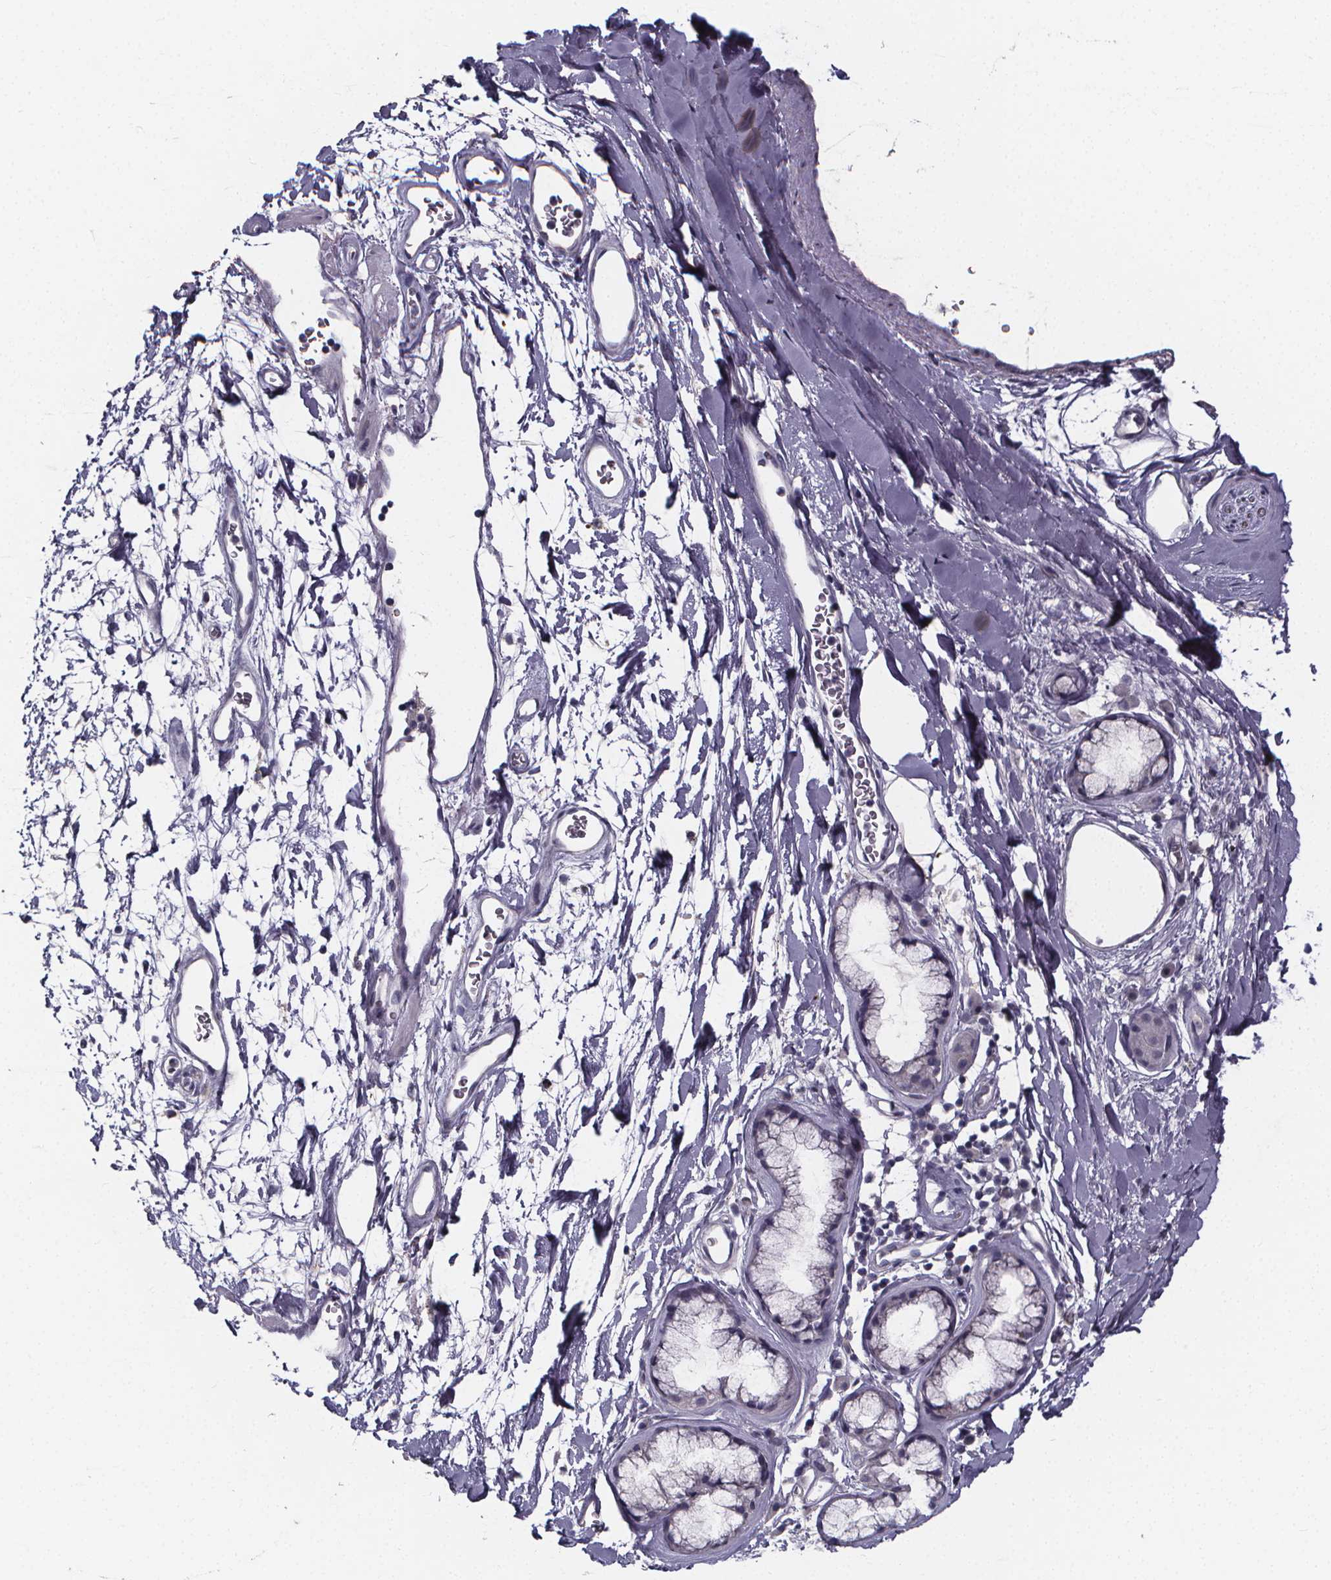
{"staining": {"intensity": "negative", "quantity": "none", "location": "none"}, "tissue": "adipose tissue", "cell_type": "Adipocytes", "image_type": "normal", "snomed": [{"axis": "morphology", "description": "Normal tissue, NOS"}, {"axis": "topography", "description": "Cartilage tissue"}, {"axis": "topography", "description": "Bronchus"}], "caption": "Protein analysis of normal adipose tissue demonstrates no significant expression in adipocytes. (DAB (3,3'-diaminobenzidine) immunohistochemistry, high magnification).", "gene": "AGT", "patient": {"sex": "male", "age": 58}}